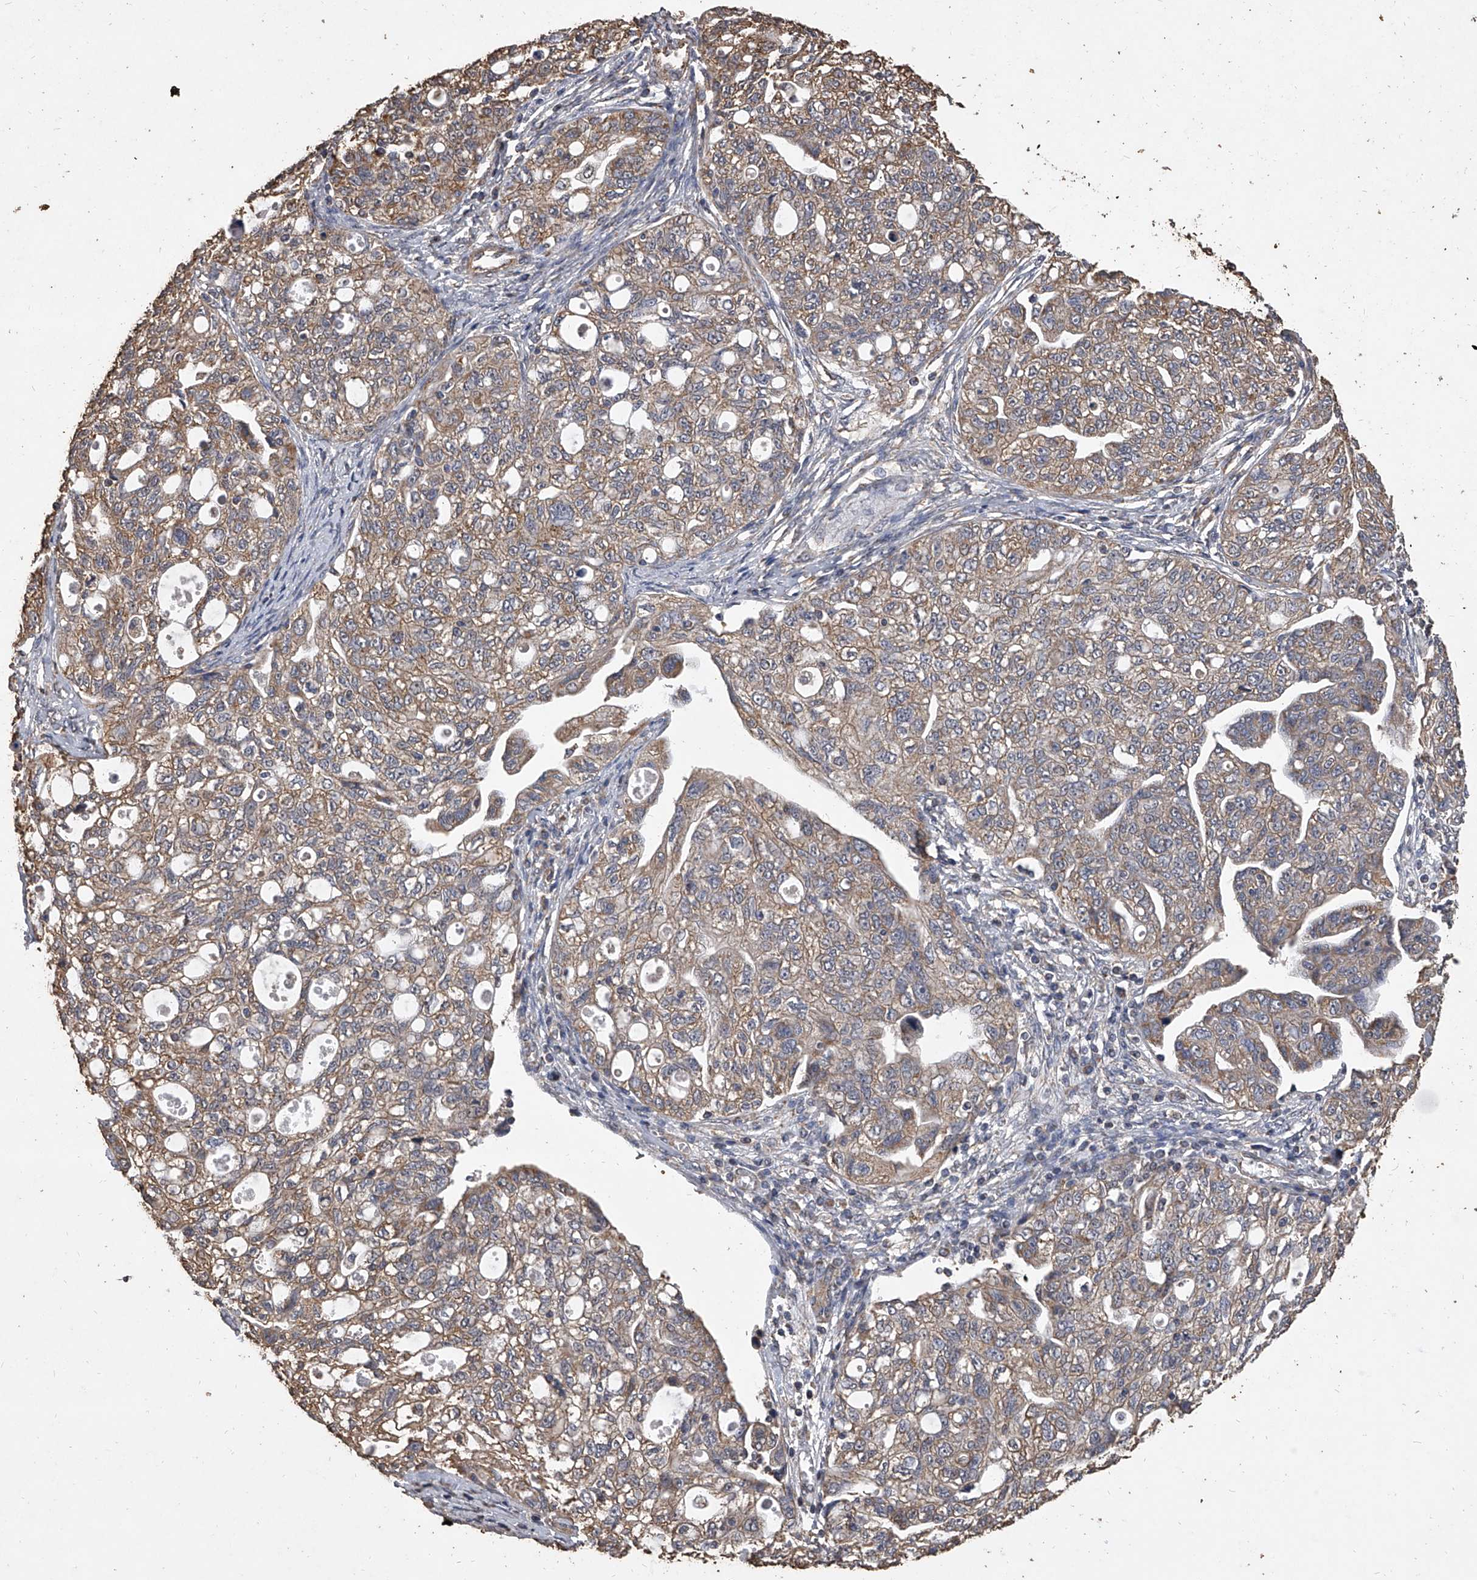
{"staining": {"intensity": "moderate", "quantity": ">75%", "location": "cytoplasmic/membranous"}, "tissue": "ovarian cancer", "cell_type": "Tumor cells", "image_type": "cancer", "snomed": [{"axis": "morphology", "description": "Carcinoma, NOS"}, {"axis": "morphology", "description": "Cystadenocarcinoma, serous, NOS"}, {"axis": "topography", "description": "Ovary"}], "caption": "A high-resolution micrograph shows immunohistochemistry (IHC) staining of carcinoma (ovarian), which displays moderate cytoplasmic/membranous positivity in approximately >75% of tumor cells.", "gene": "MRPL28", "patient": {"sex": "female", "age": 69}}